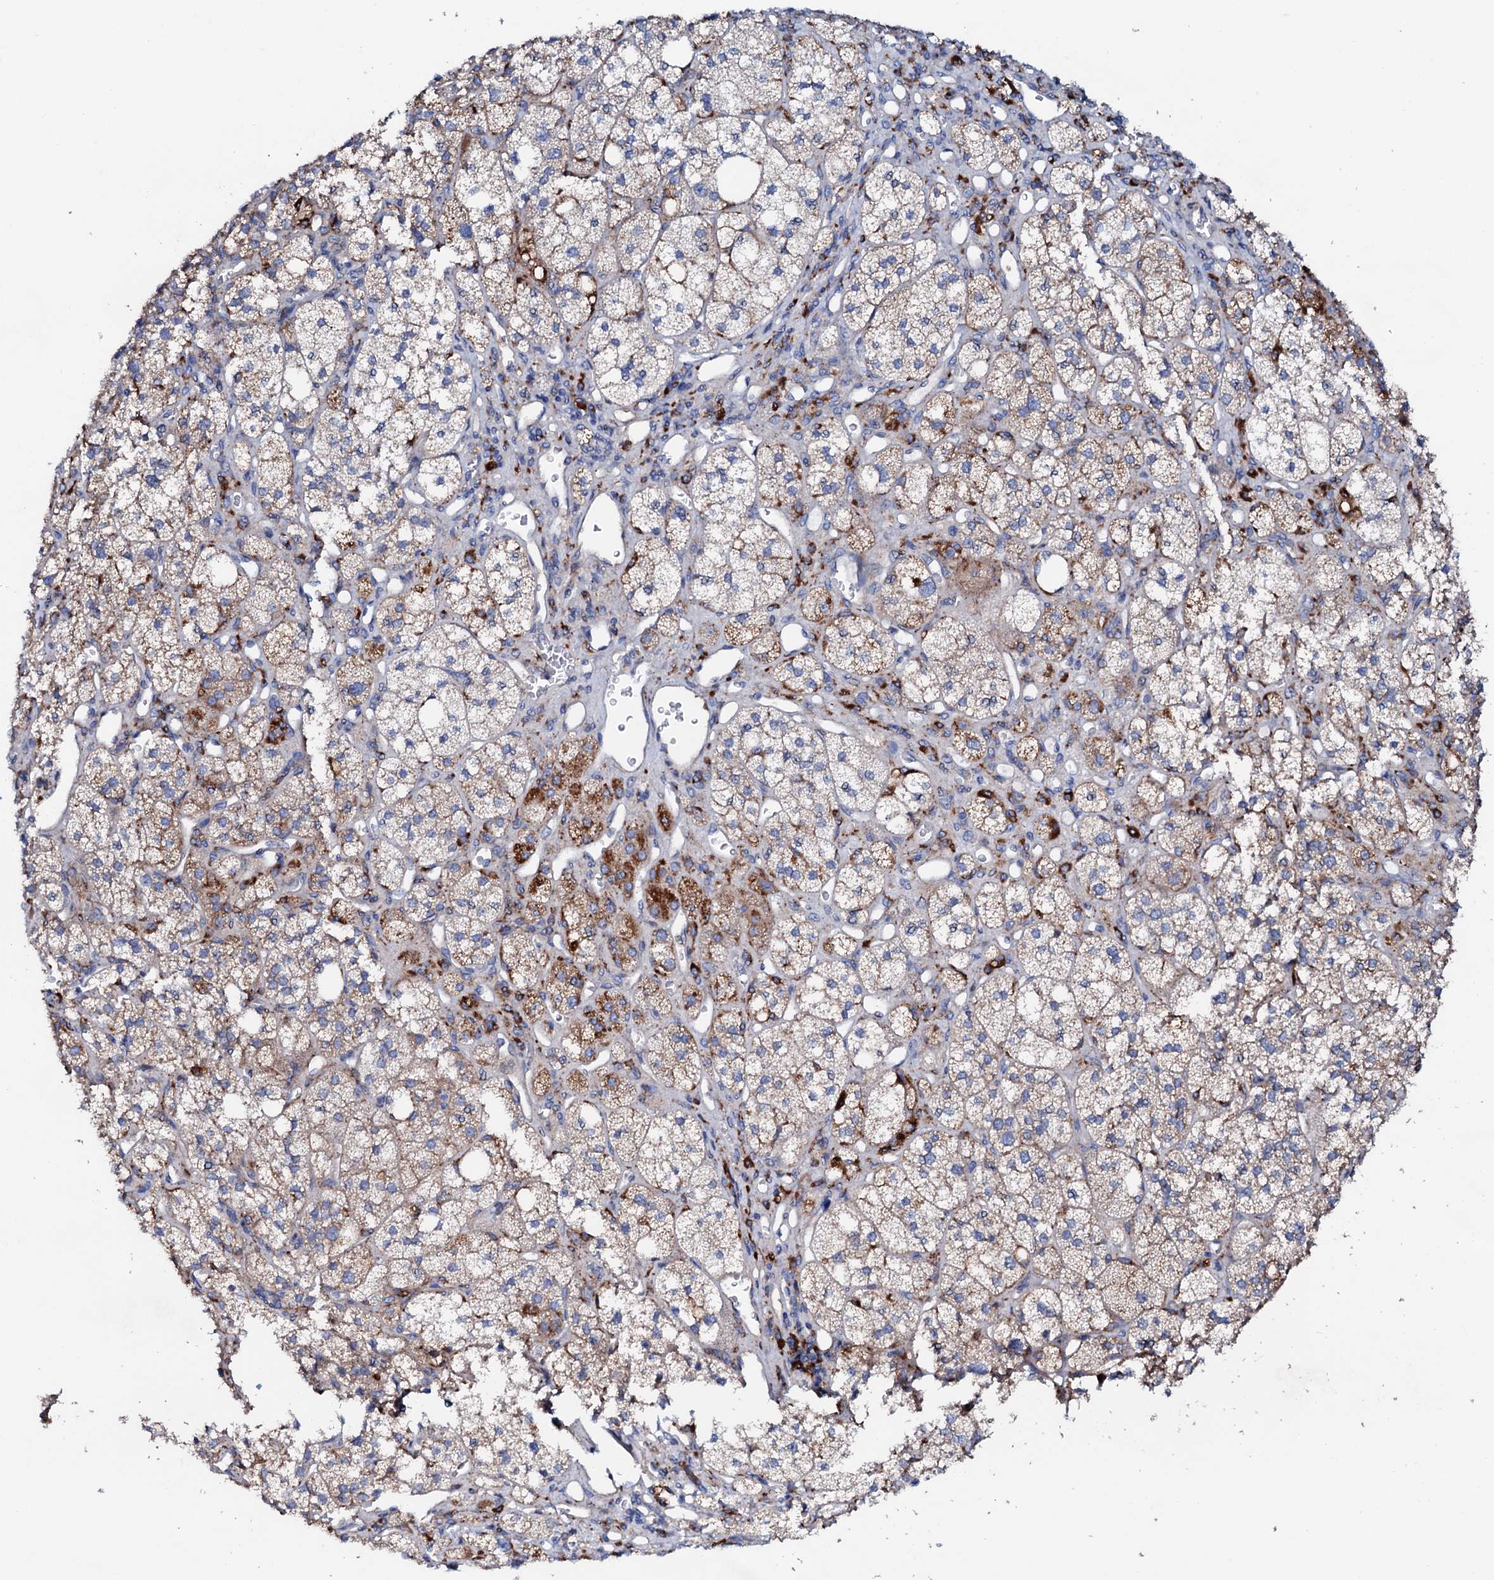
{"staining": {"intensity": "moderate", "quantity": ">75%", "location": "cytoplasmic/membranous"}, "tissue": "adrenal gland", "cell_type": "Glandular cells", "image_type": "normal", "snomed": [{"axis": "morphology", "description": "Normal tissue, NOS"}, {"axis": "topography", "description": "Adrenal gland"}], "caption": "Brown immunohistochemical staining in unremarkable human adrenal gland reveals moderate cytoplasmic/membranous positivity in about >75% of glandular cells.", "gene": "P2RX4", "patient": {"sex": "male", "age": 61}}